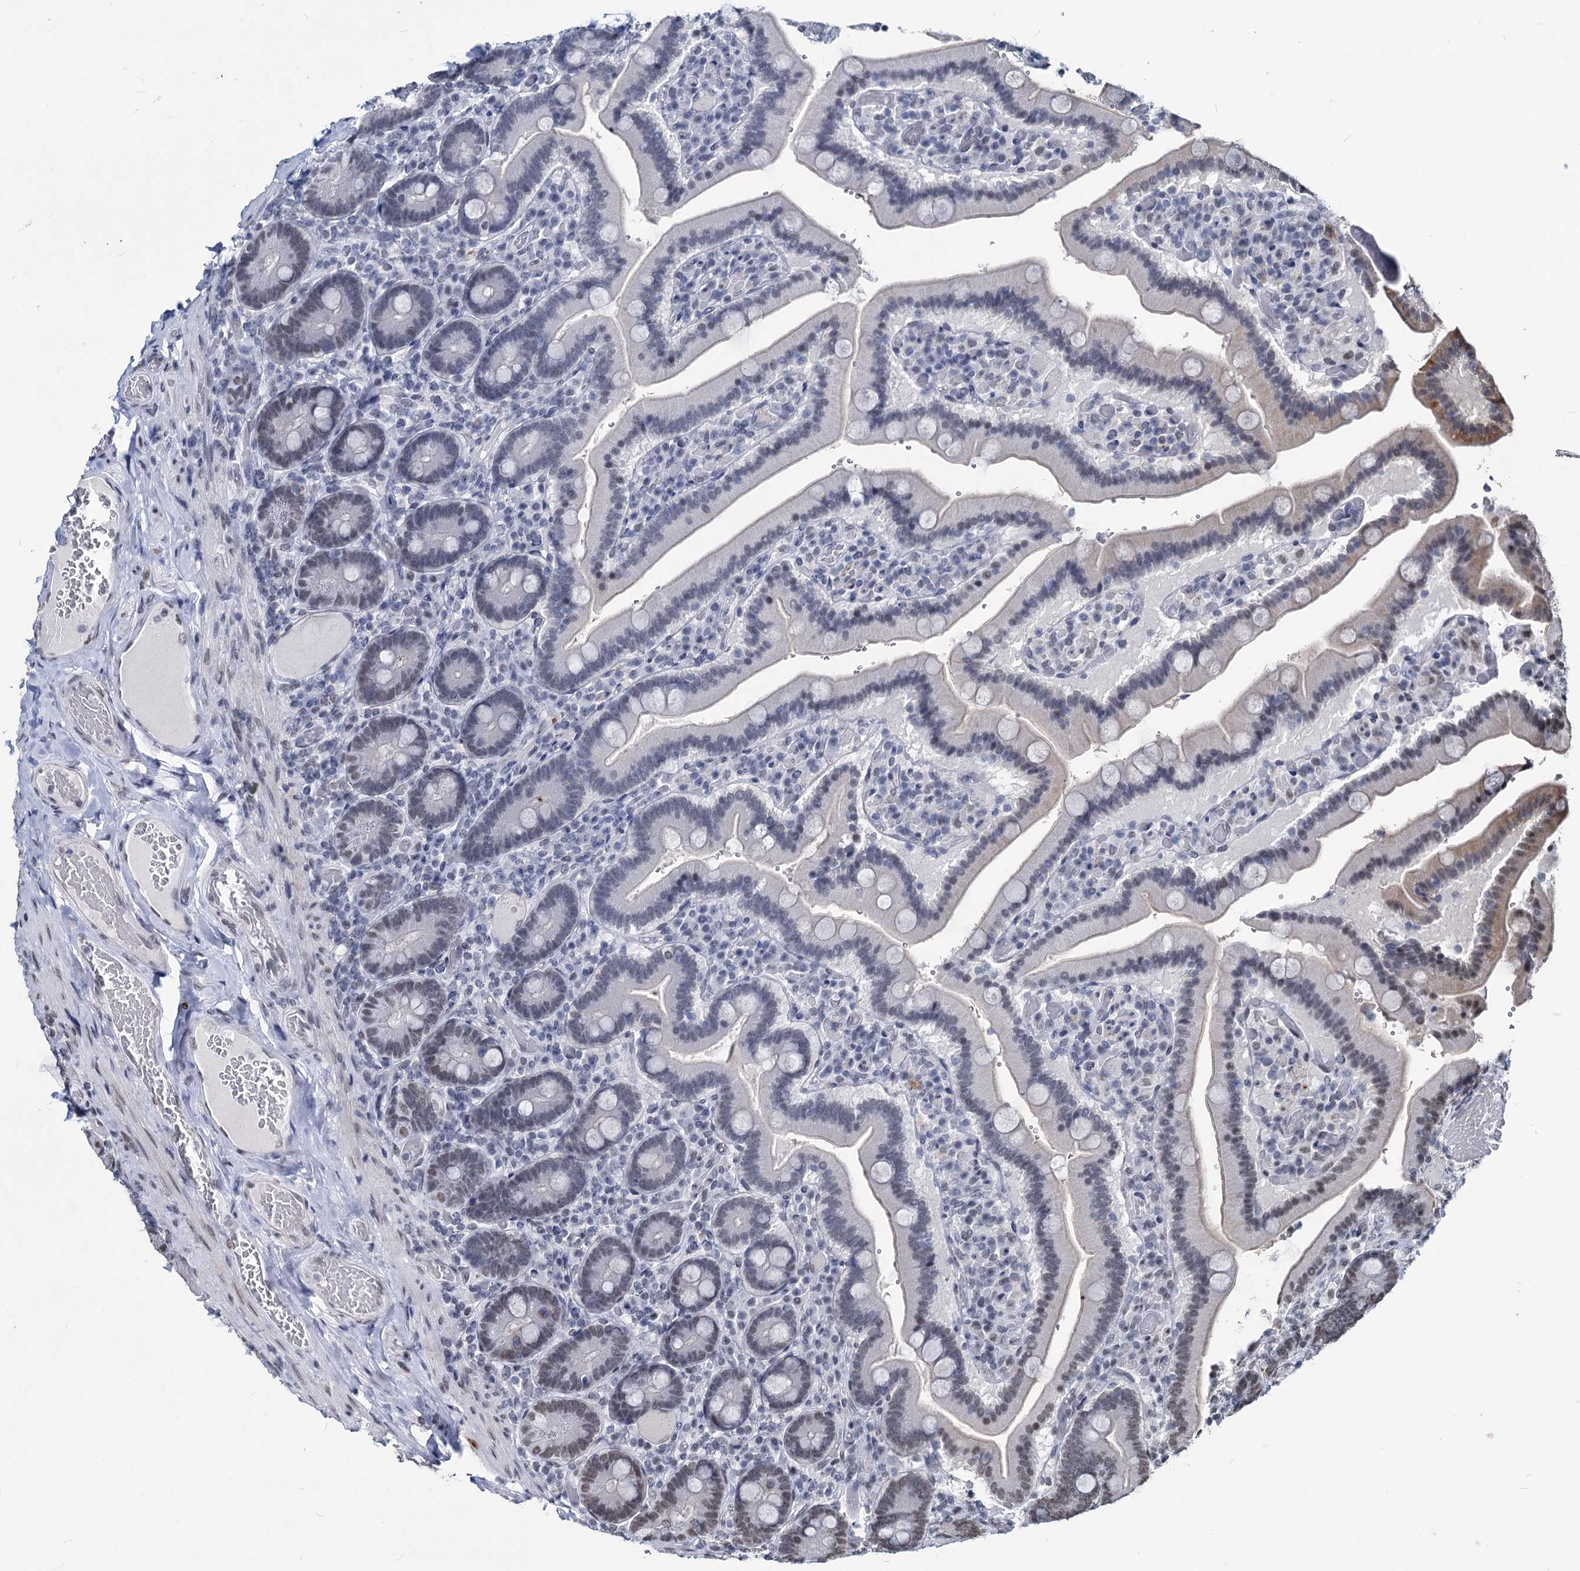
{"staining": {"intensity": "negative", "quantity": "none", "location": "none"}, "tissue": "duodenum", "cell_type": "Glandular cells", "image_type": "normal", "snomed": [{"axis": "morphology", "description": "Normal tissue, NOS"}, {"axis": "topography", "description": "Duodenum"}], "caption": "This is a micrograph of IHC staining of benign duodenum, which shows no positivity in glandular cells.", "gene": "PARPBP", "patient": {"sex": "female", "age": 62}}